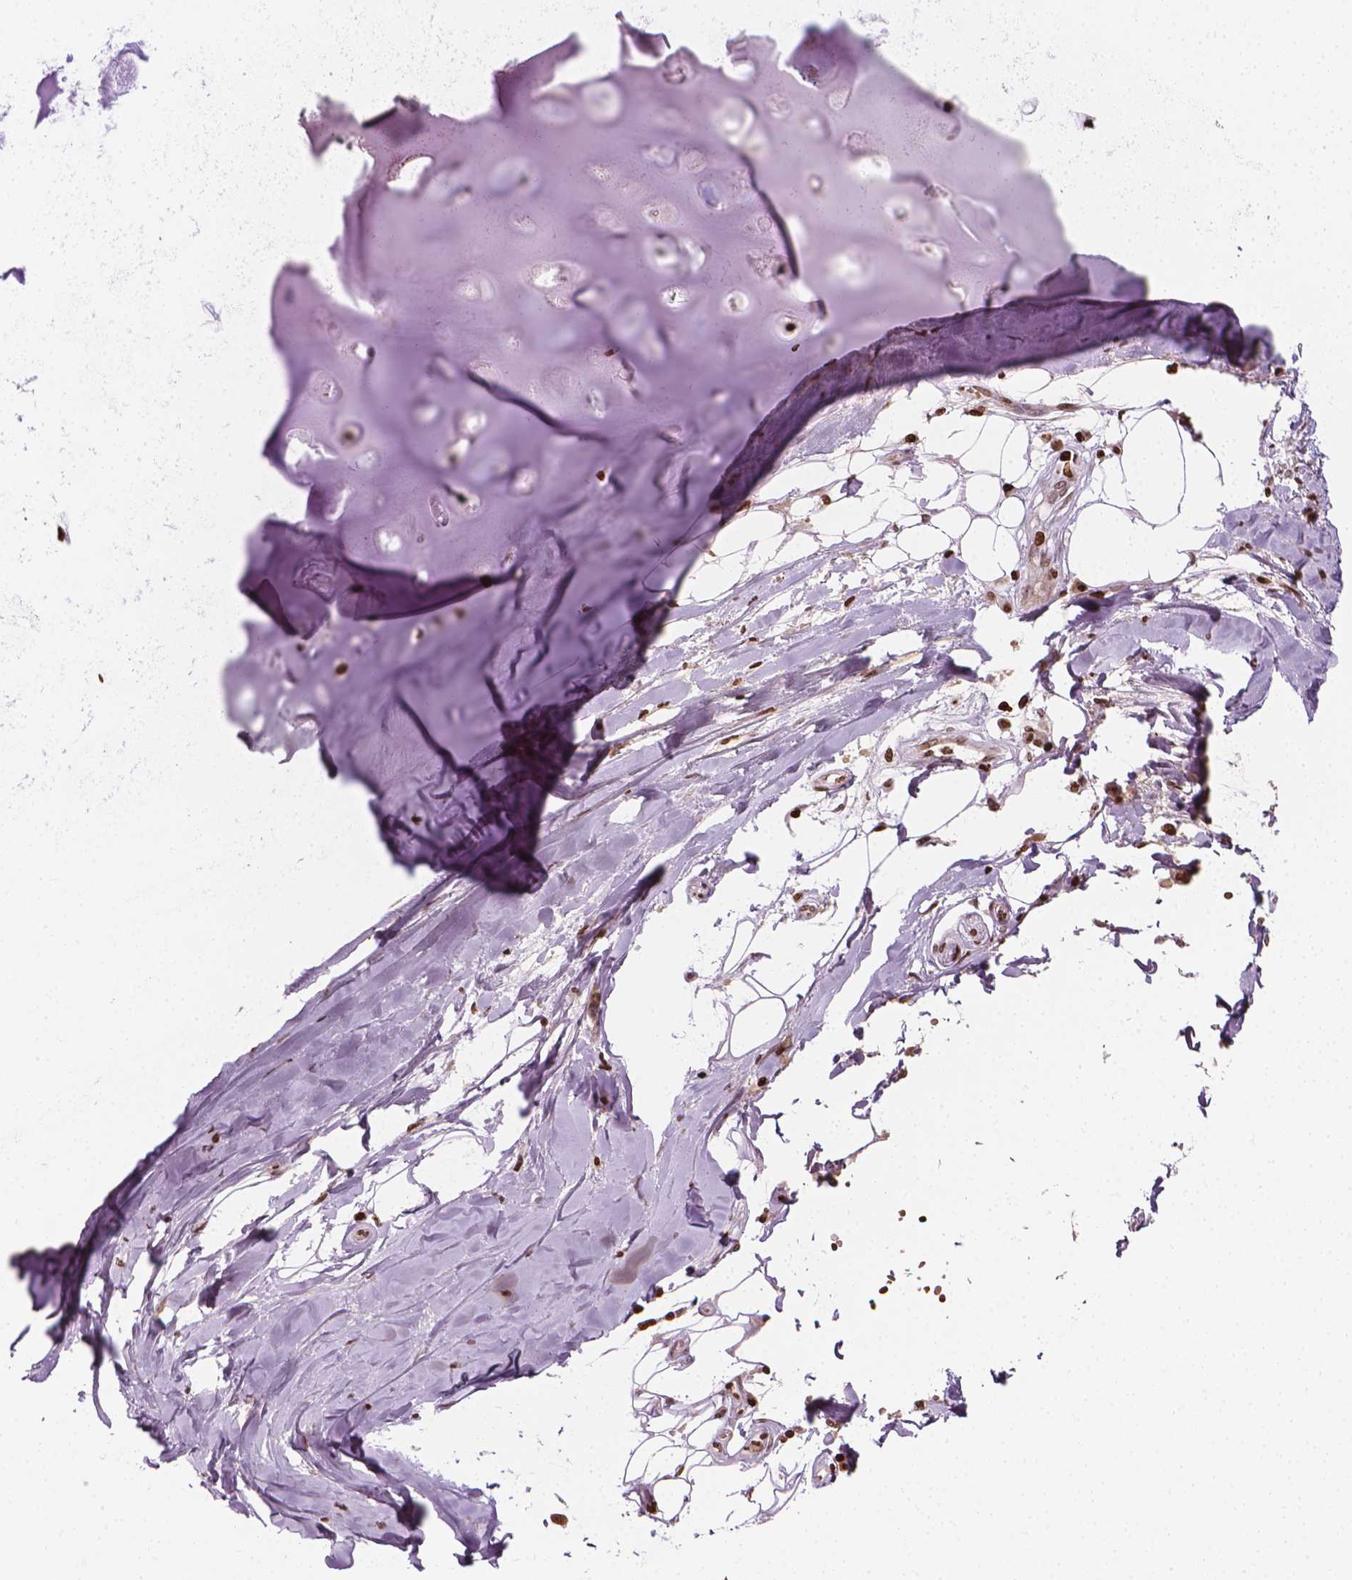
{"staining": {"intensity": "moderate", "quantity": "<25%", "location": "nuclear"}, "tissue": "adipose tissue", "cell_type": "Adipocytes", "image_type": "normal", "snomed": [{"axis": "morphology", "description": "Normal tissue, NOS"}, {"axis": "morphology", "description": "Squamous cell carcinoma, NOS"}, {"axis": "topography", "description": "Cartilage tissue"}, {"axis": "topography", "description": "Bronchus"}, {"axis": "topography", "description": "Lung"}], "caption": "A high-resolution image shows immunohistochemistry (IHC) staining of normal adipose tissue, which exhibits moderate nuclear staining in about <25% of adipocytes.", "gene": "PIP4K2A", "patient": {"sex": "male", "age": 66}}